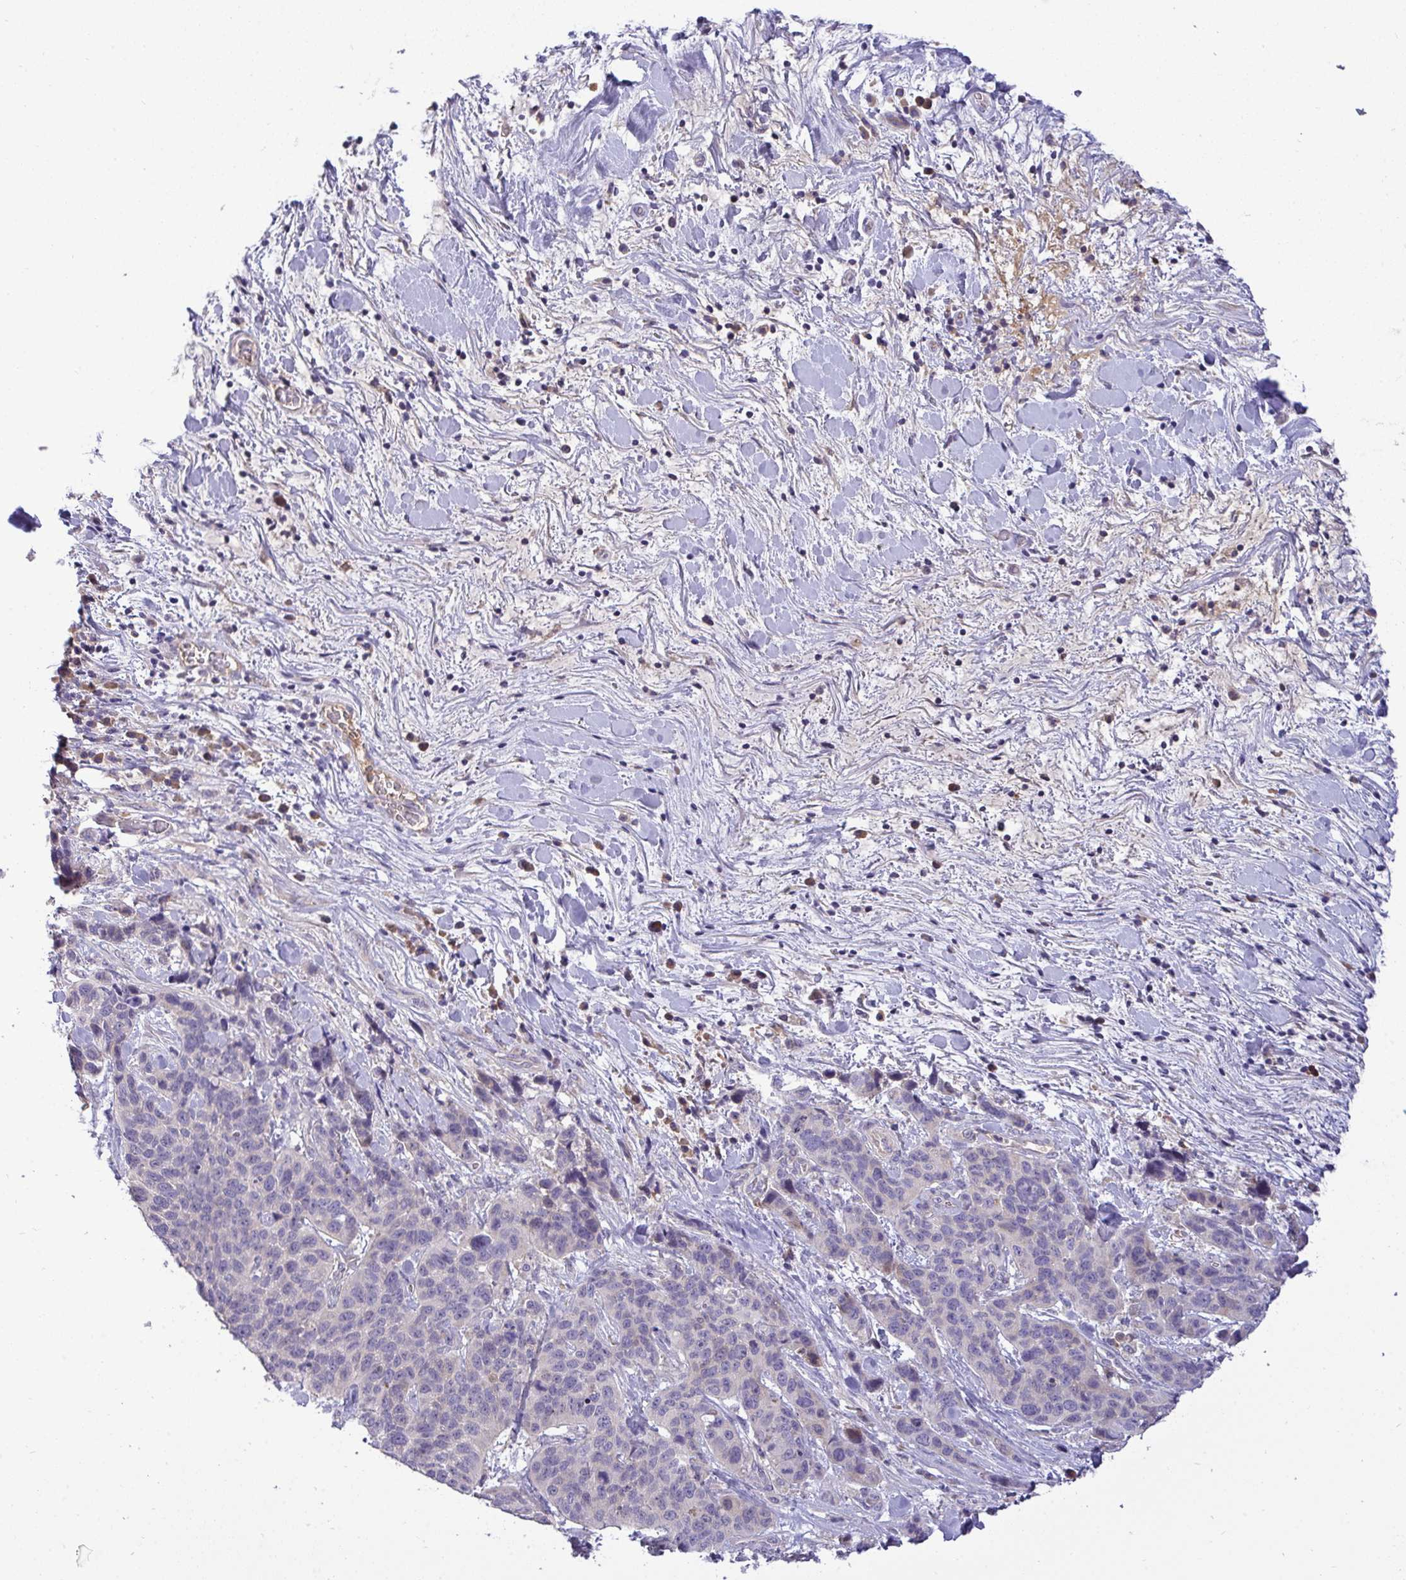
{"staining": {"intensity": "negative", "quantity": "none", "location": "none"}, "tissue": "lung cancer", "cell_type": "Tumor cells", "image_type": "cancer", "snomed": [{"axis": "morphology", "description": "Squamous cell carcinoma, NOS"}, {"axis": "topography", "description": "Lung"}], "caption": "Immunohistochemical staining of human lung cancer (squamous cell carcinoma) reveals no significant positivity in tumor cells.", "gene": "ZNF581", "patient": {"sex": "male", "age": 62}}